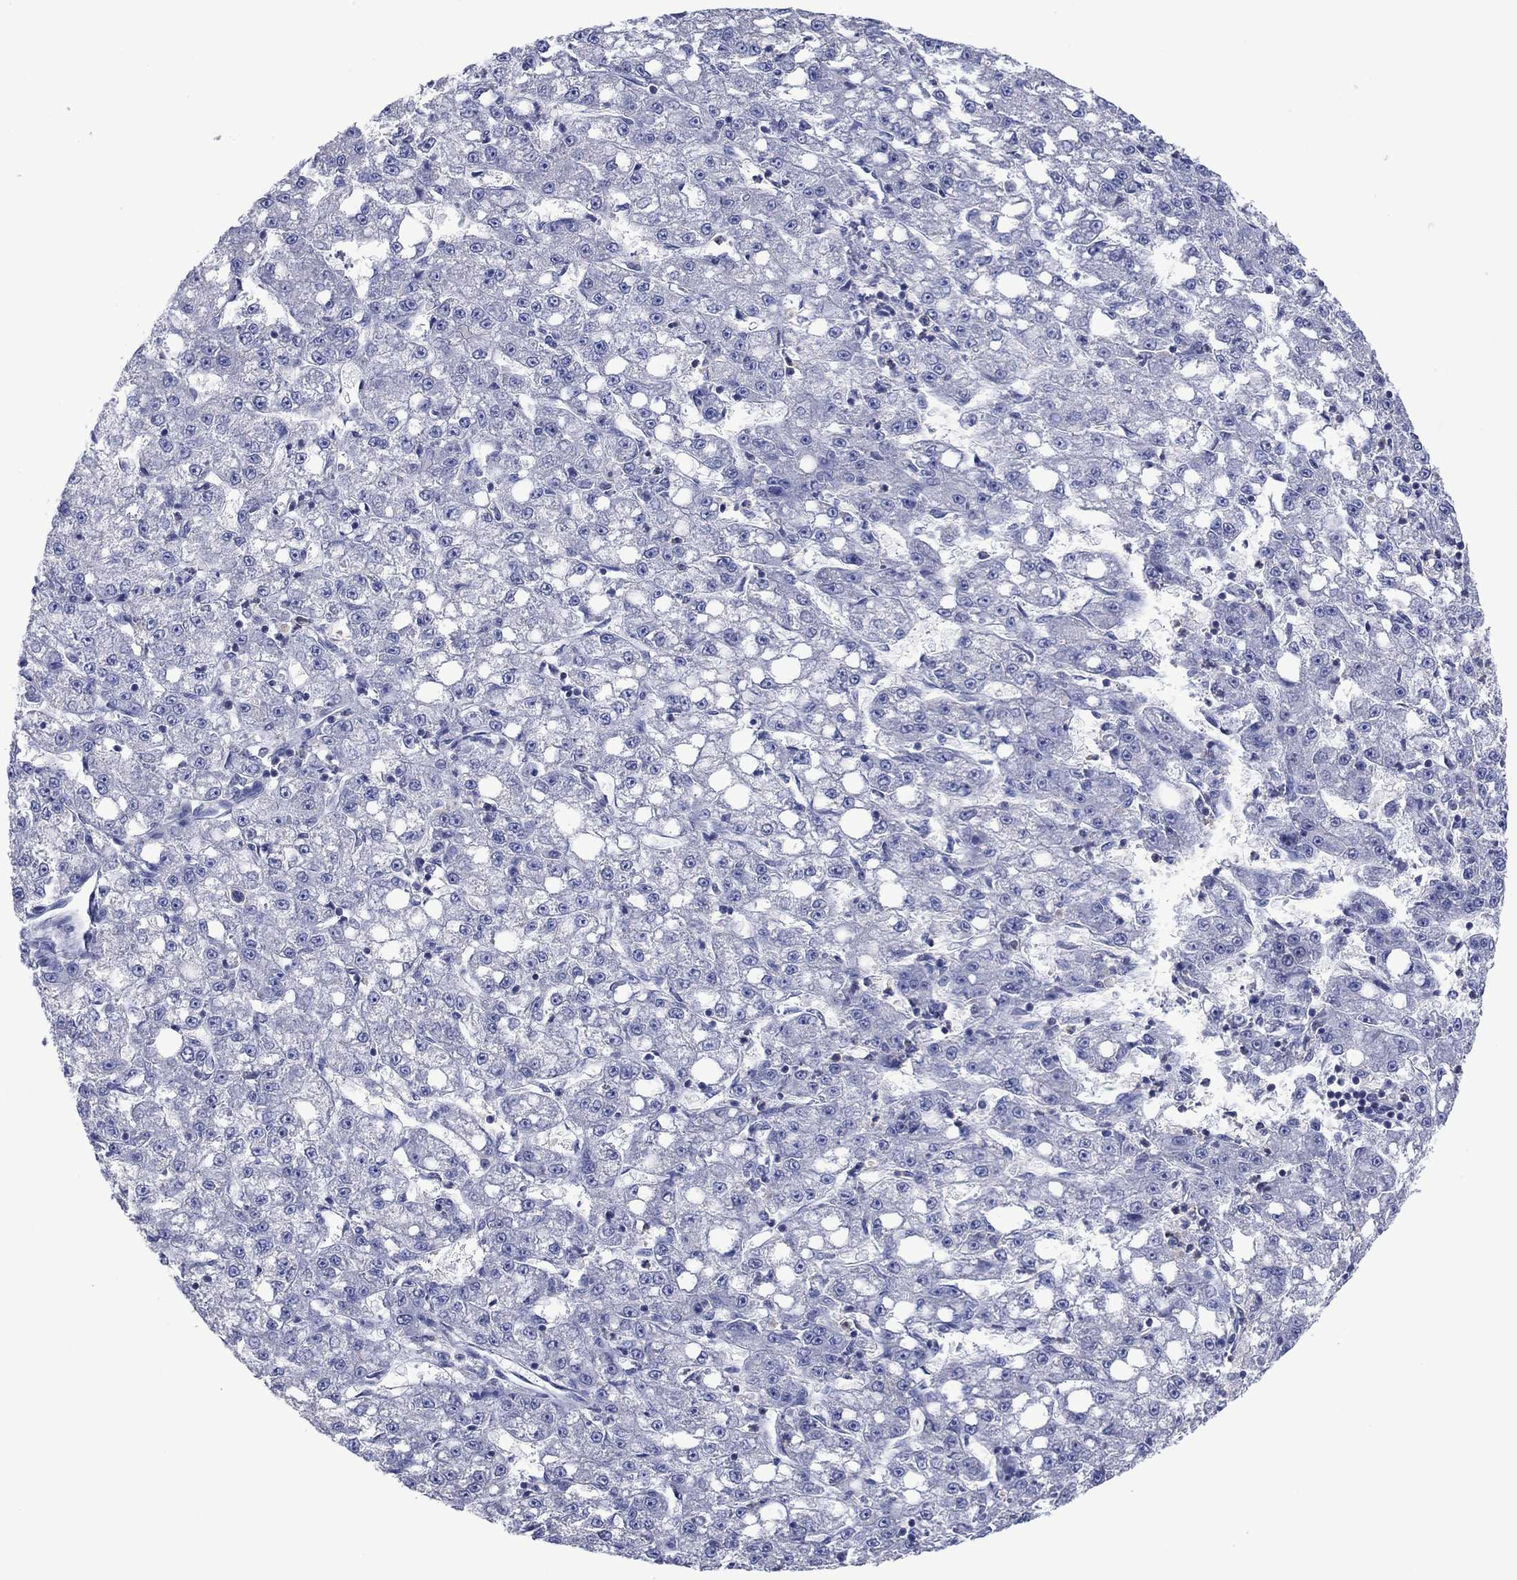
{"staining": {"intensity": "negative", "quantity": "none", "location": "none"}, "tissue": "liver cancer", "cell_type": "Tumor cells", "image_type": "cancer", "snomed": [{"axis": "morphology", "description": "Carcinoma, Hepatocellular, NOS"}, {"axis": "topography", "description": "Liver"}], "caption": "Liver cancer was stained to show a protein in brown. There is no significant expression in tumor cells.", "gene": "FER1L6", "patient": {"sex": "female", "age": 65}}